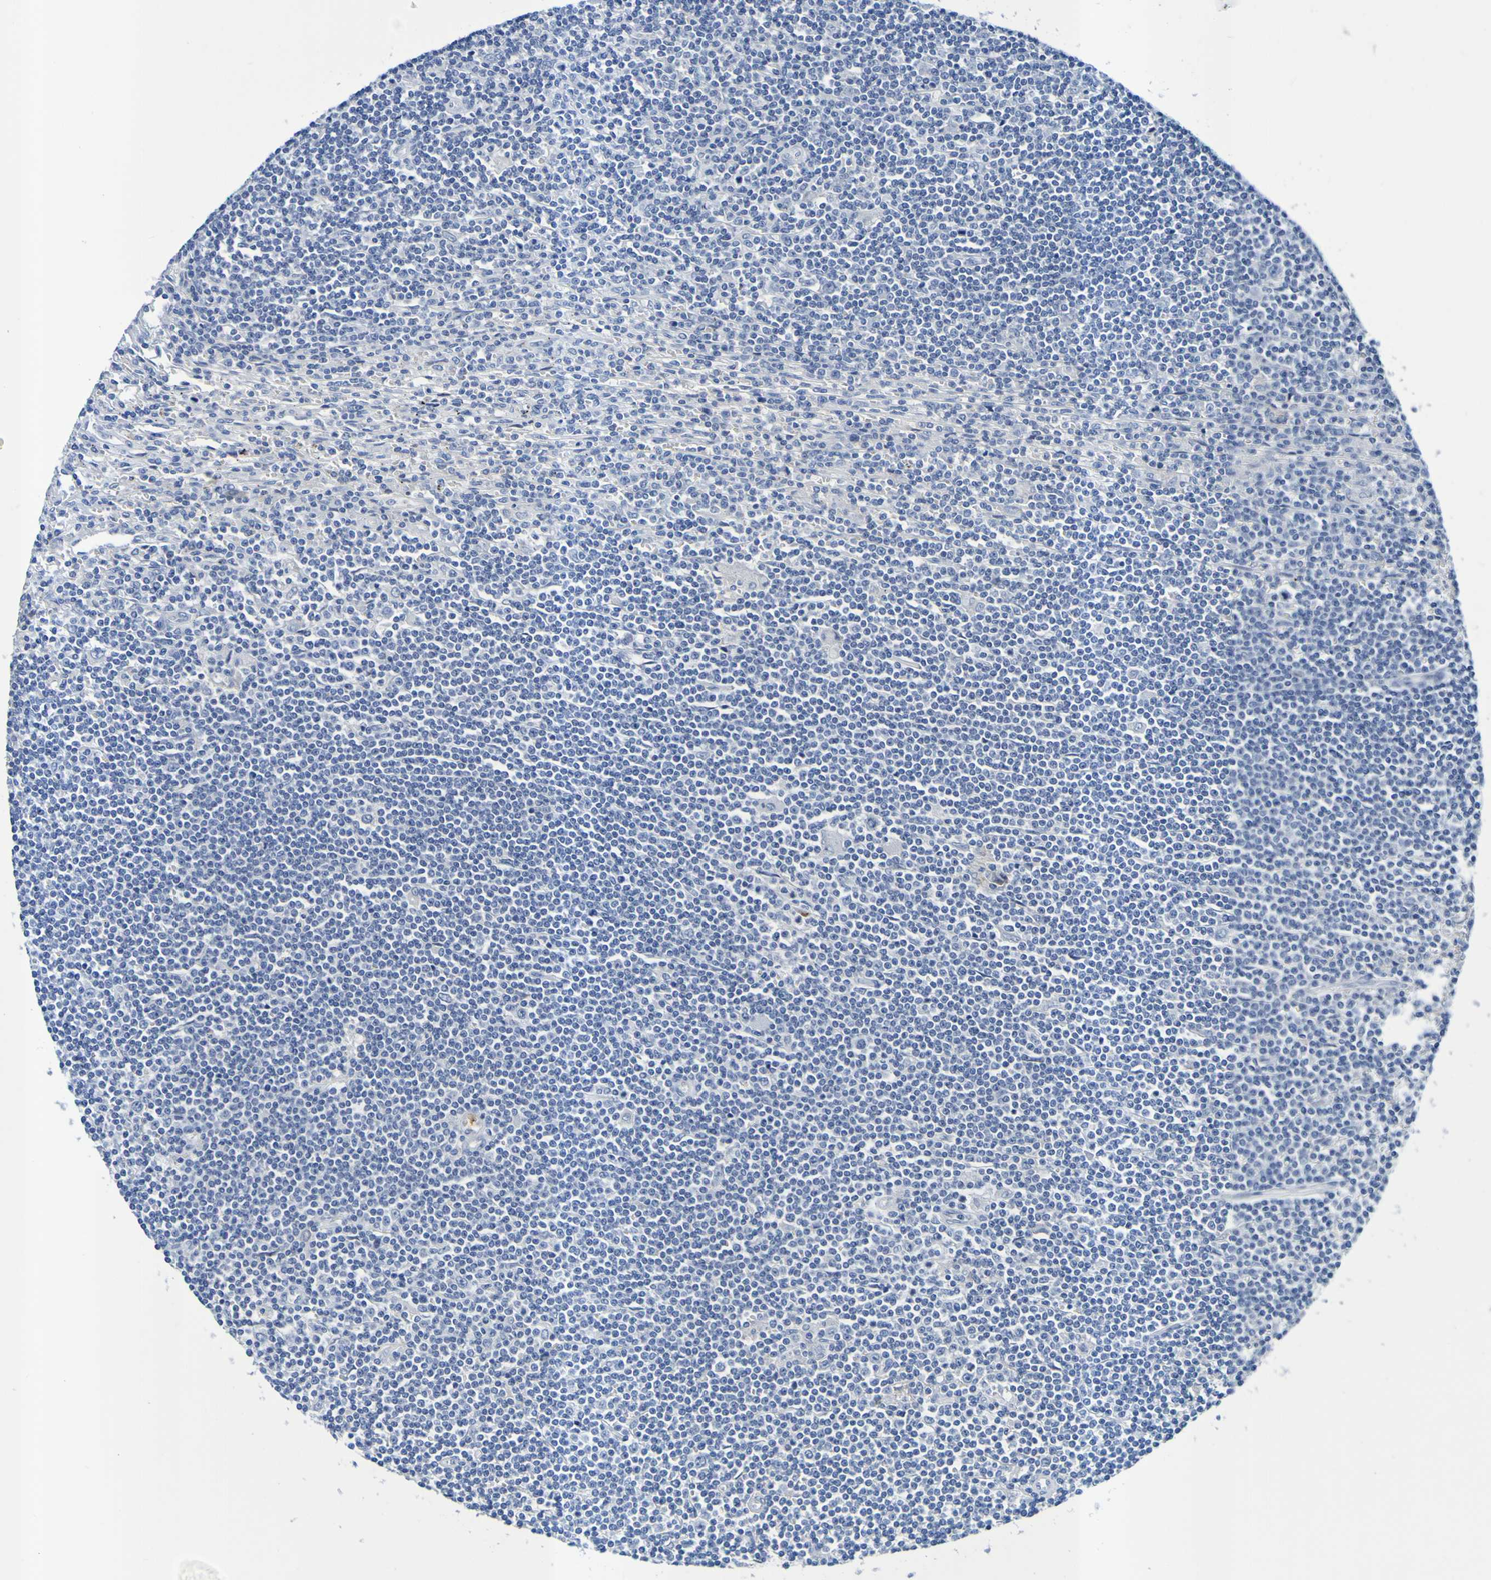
{"staining": {"intensity": "negative", "quantity": "none", "location": "none"}, "tissue": "lymphoma", "cell_type": "Tumor cells", "image_type": "cancer", "snomed": [{"axis": "morphology", "description": "Malignant lymphoma, non-Hodgkin's type, Low grade"}, {"axis": "topography", "description": "Spleen"}], "caption": "Immunohistochemistry (IHC) of human lymphoma demonstrates no expression in tumor cells. (Stains: DAB (3,3'-diaminobenzidine) IHC with hematoxylin counter stain, Microscopy: brightfield microscopy at high magnification).", "gene": "VMA21", "patient": {"sex": "male", "age": 76}}